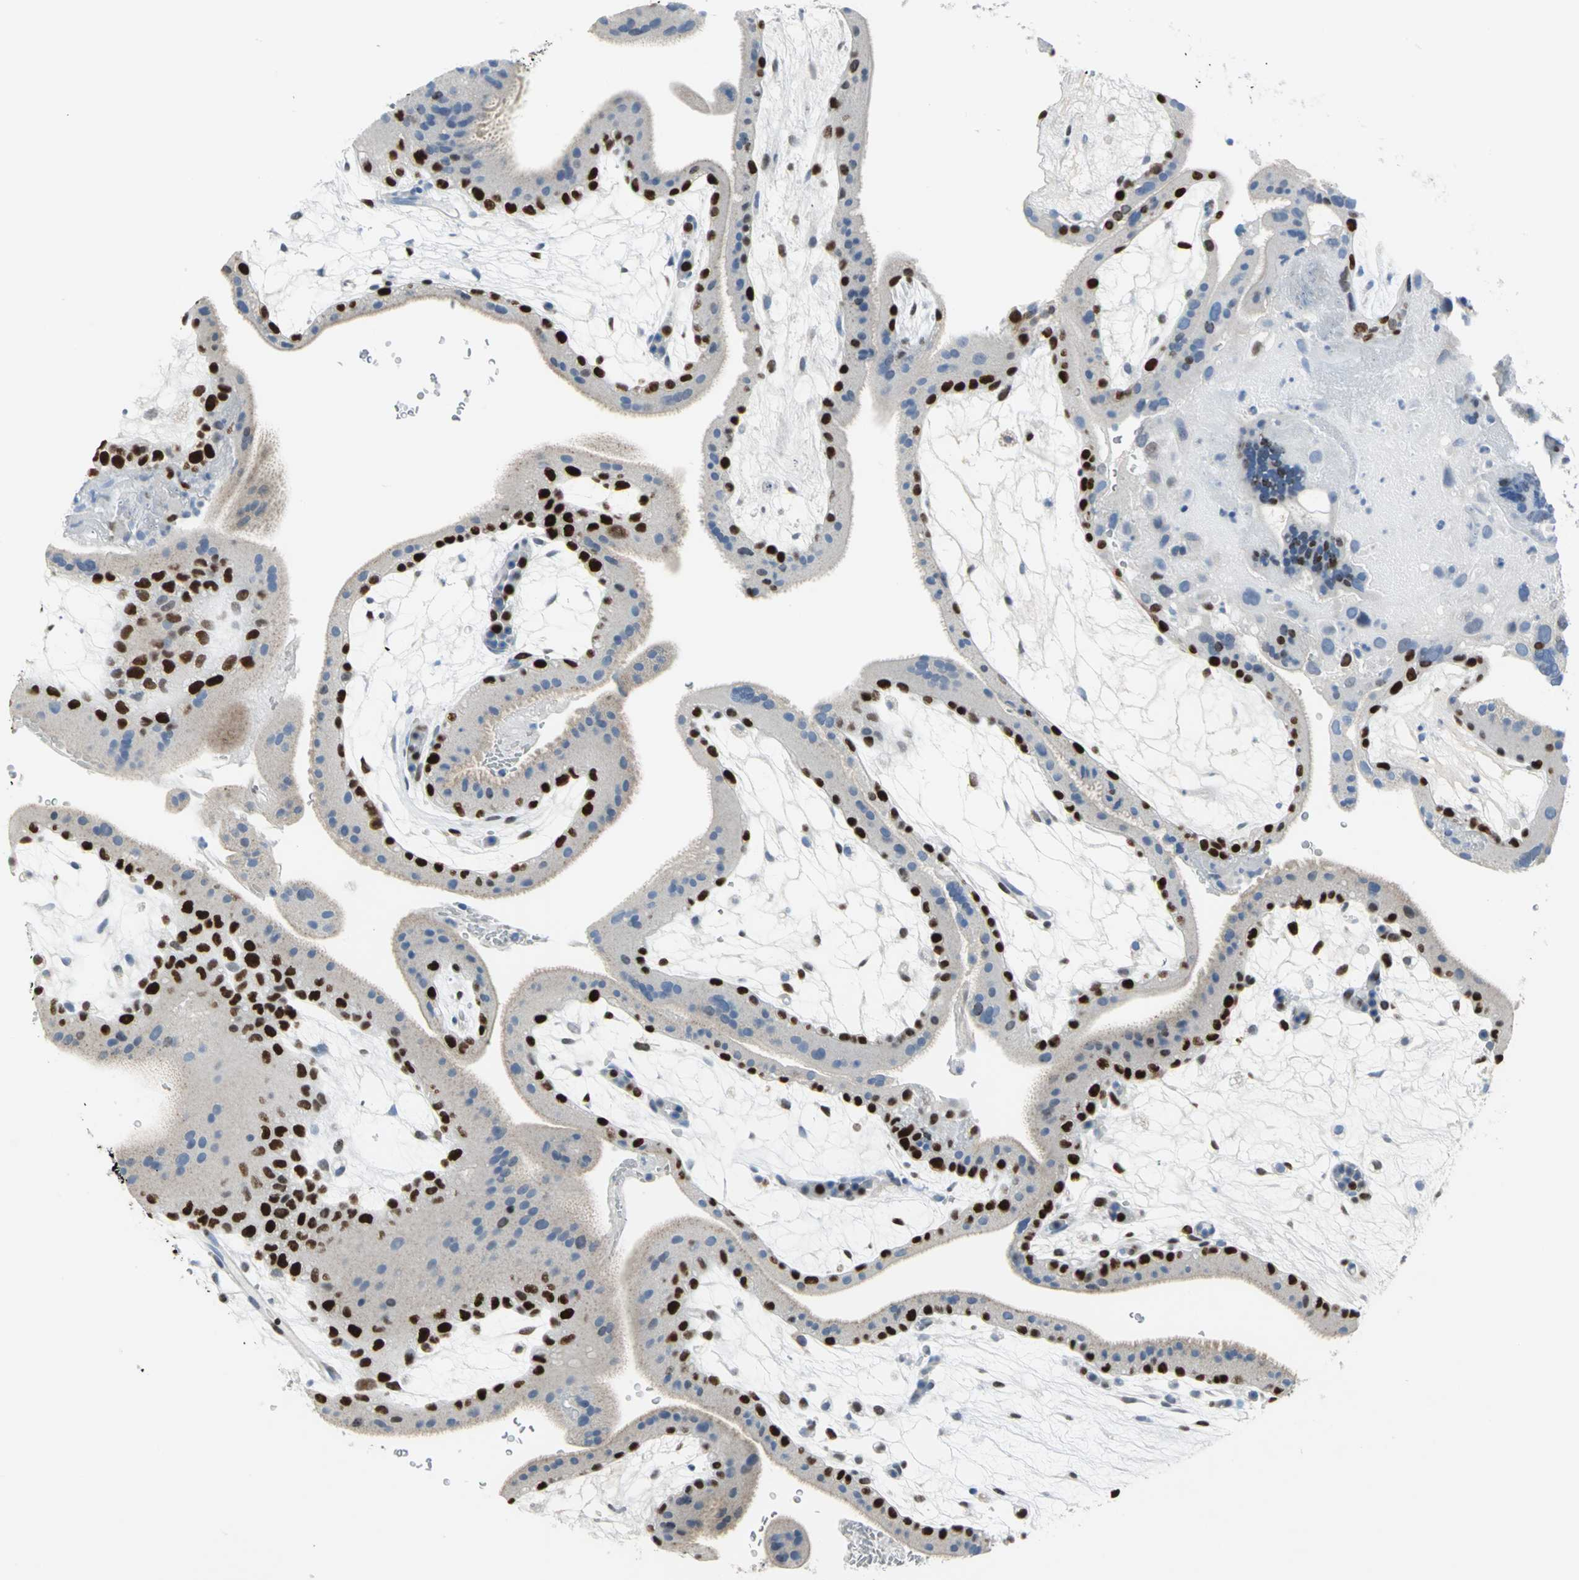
{"staining": {"intensity": "negative", "quantity": "none", "location": "none"}, "tissue": "placenta", "cell_type": "Decidual cells", "image_type": "normal", "snomed": [{"axis": "morphology", "description": "Normal tissue, NOS"}, {"axis": "topography", "description": "Placenta"}], "caption": "The histopathology image displays no significant positivity in decidual cells of placenta.", "gene": "MCM4", "patient": {"sex": "female", "age": 19}}